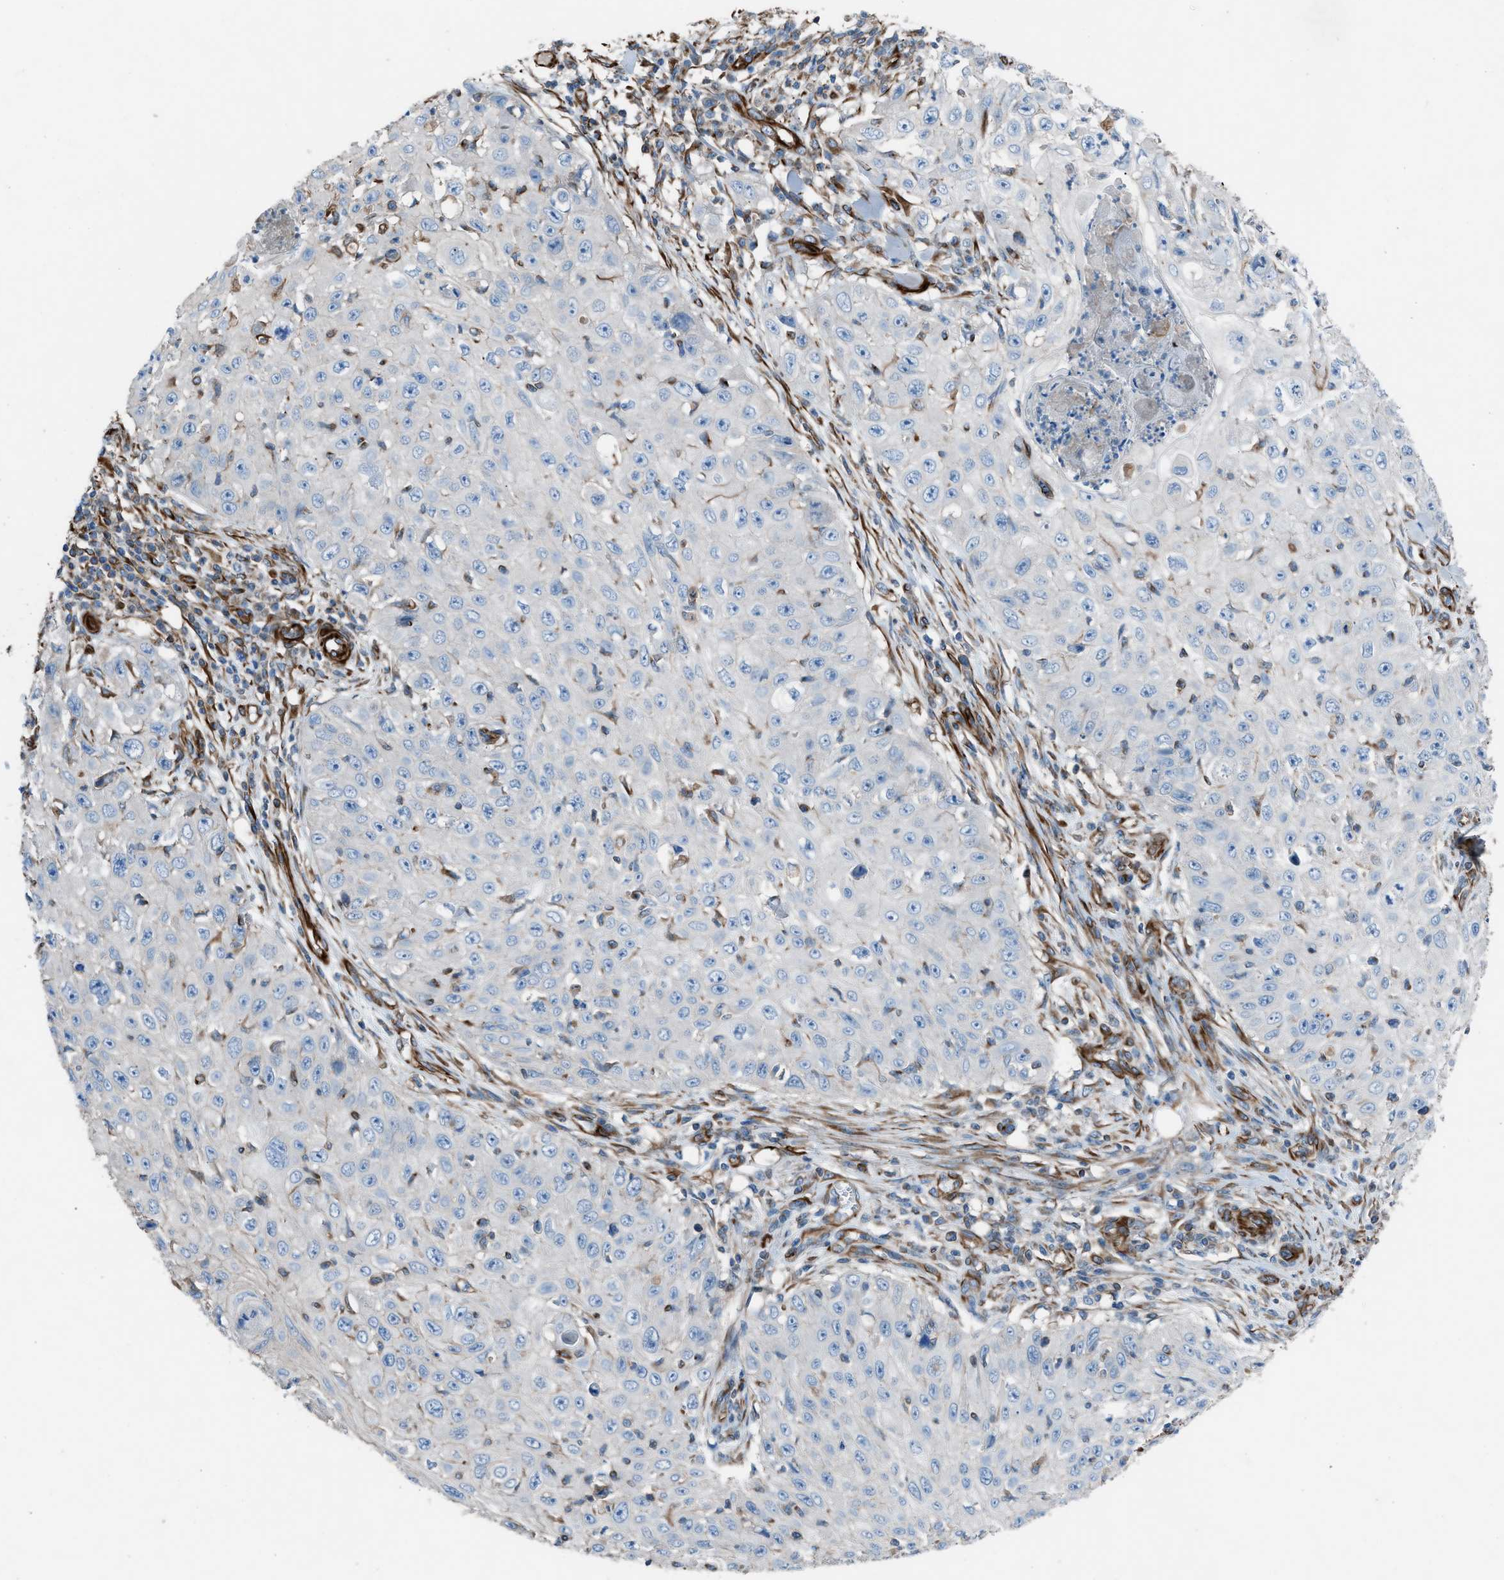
{"staining": {"intensity": "negative", "quantity": "none", "location": "none"}, "tissue": "skin cancer", "cell_type": "Tumor cells", "image_type": "cancer", "snomed": [{"axis": "morphology", "description": "Squamous cell carcinoma, NOS"}, {"axis": "topography", "description": "Skin"}], "caption": "Histopathology image shows no protein expression in tumor cells of skin squamous cell carcinoma tissue.", "gene": "CABP7", "patient": {"sex": "male", "age": 86}}